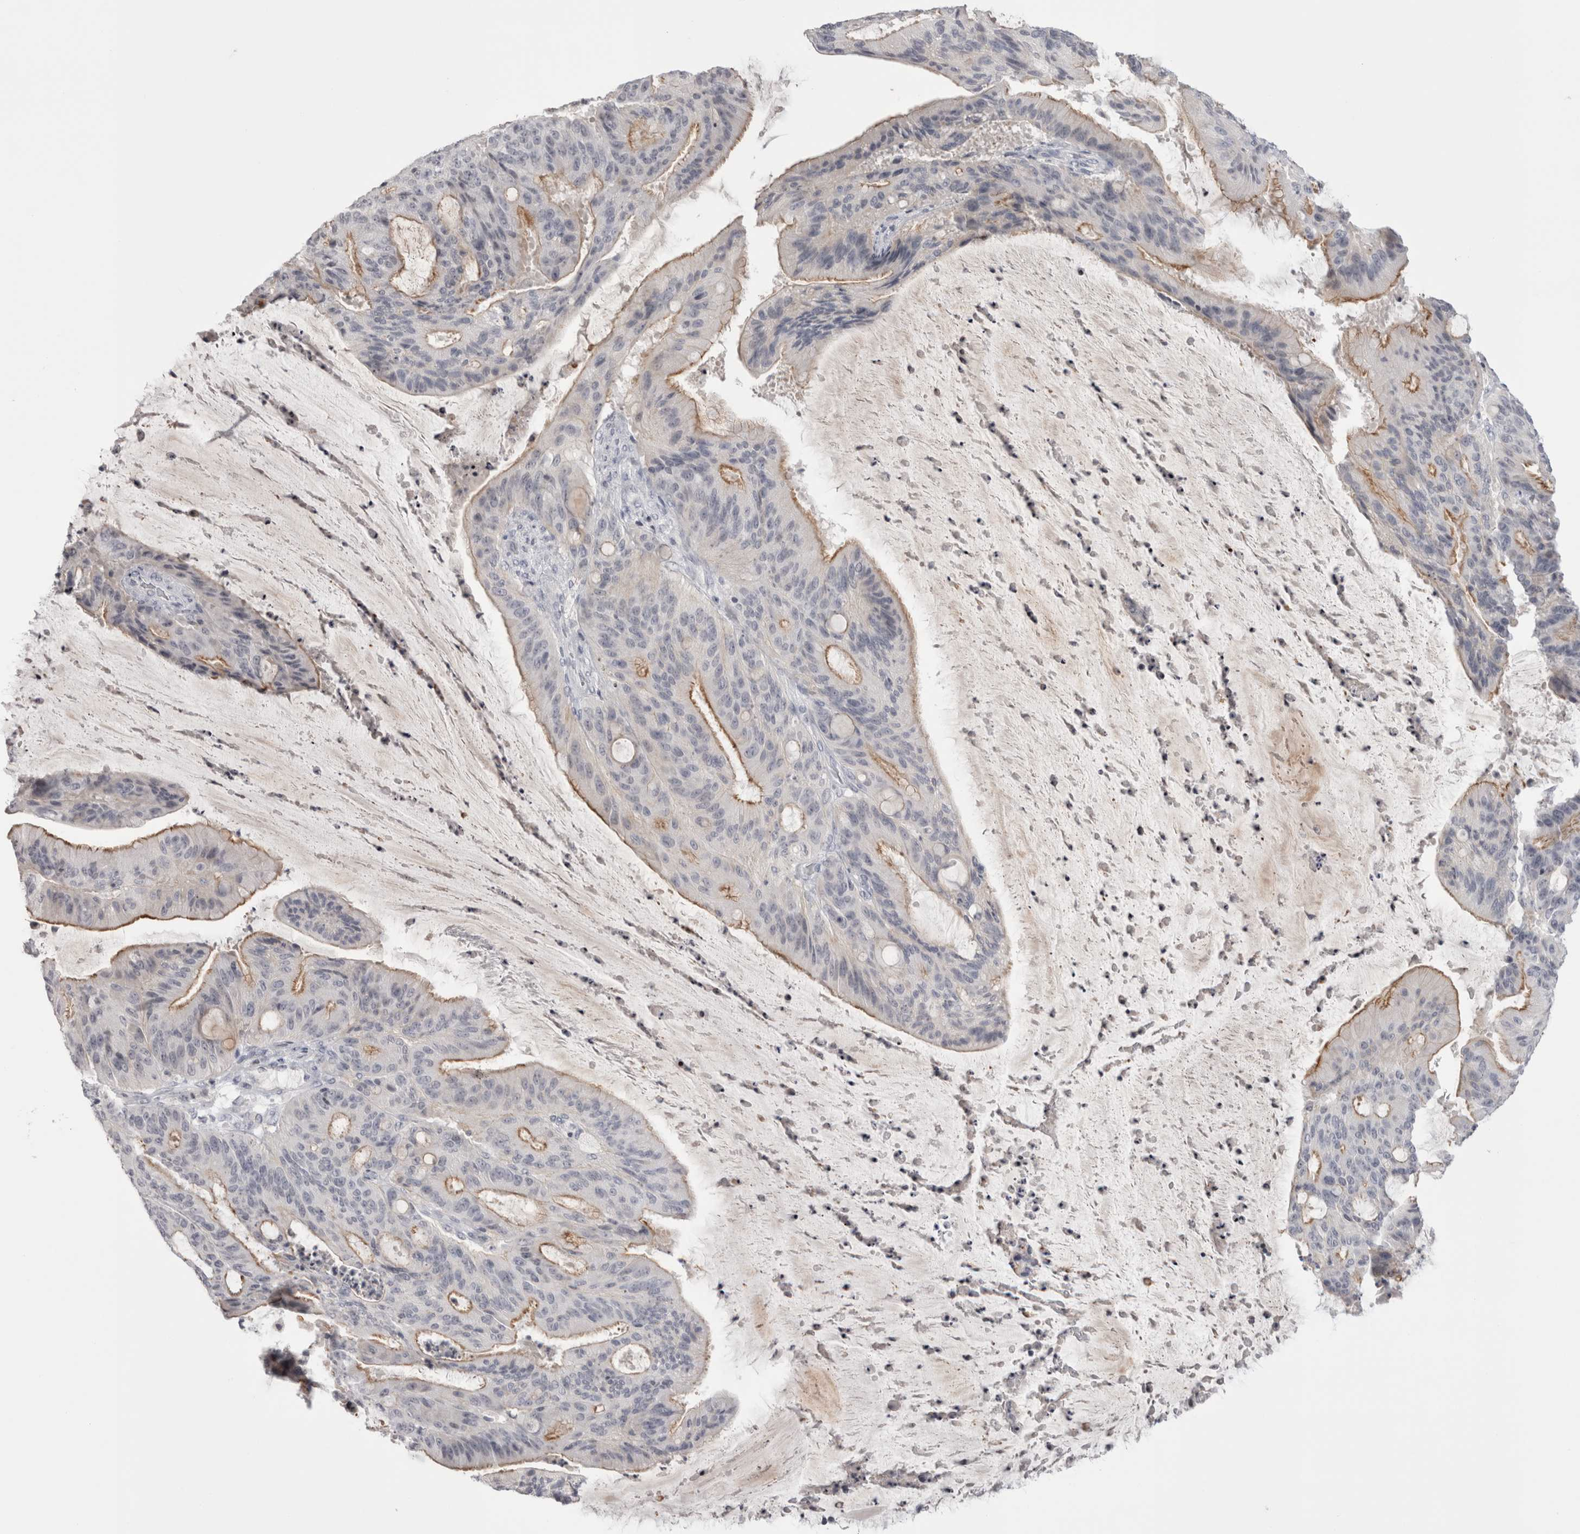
{"staining": {"intensity": "moderate", "quantity": "25%-75%", "location": "cytoplasmic/membranous"}, "tissue": "liver cancer", "cell_type": "Tumor cells", "image_type": "cancer", "snomed": [{"axis": "morphology", "description": "Normal tissue, NOS"}, {"axis": "morphology", "description": "Cholangiocarcinoma"}, {"axis": "topography", "description": "Liver"}, {"axis": "topography", "description": "Peripheral nerve tissue"}], "caption": "Immunohistochemical staining of human liver cancer reveals medium levels of moderate cytoplasmic/membranous staining in about 25%-75% of tumor cells.", "gene": "FNDC8", "patient": {"sex": "female", "age": 73}}